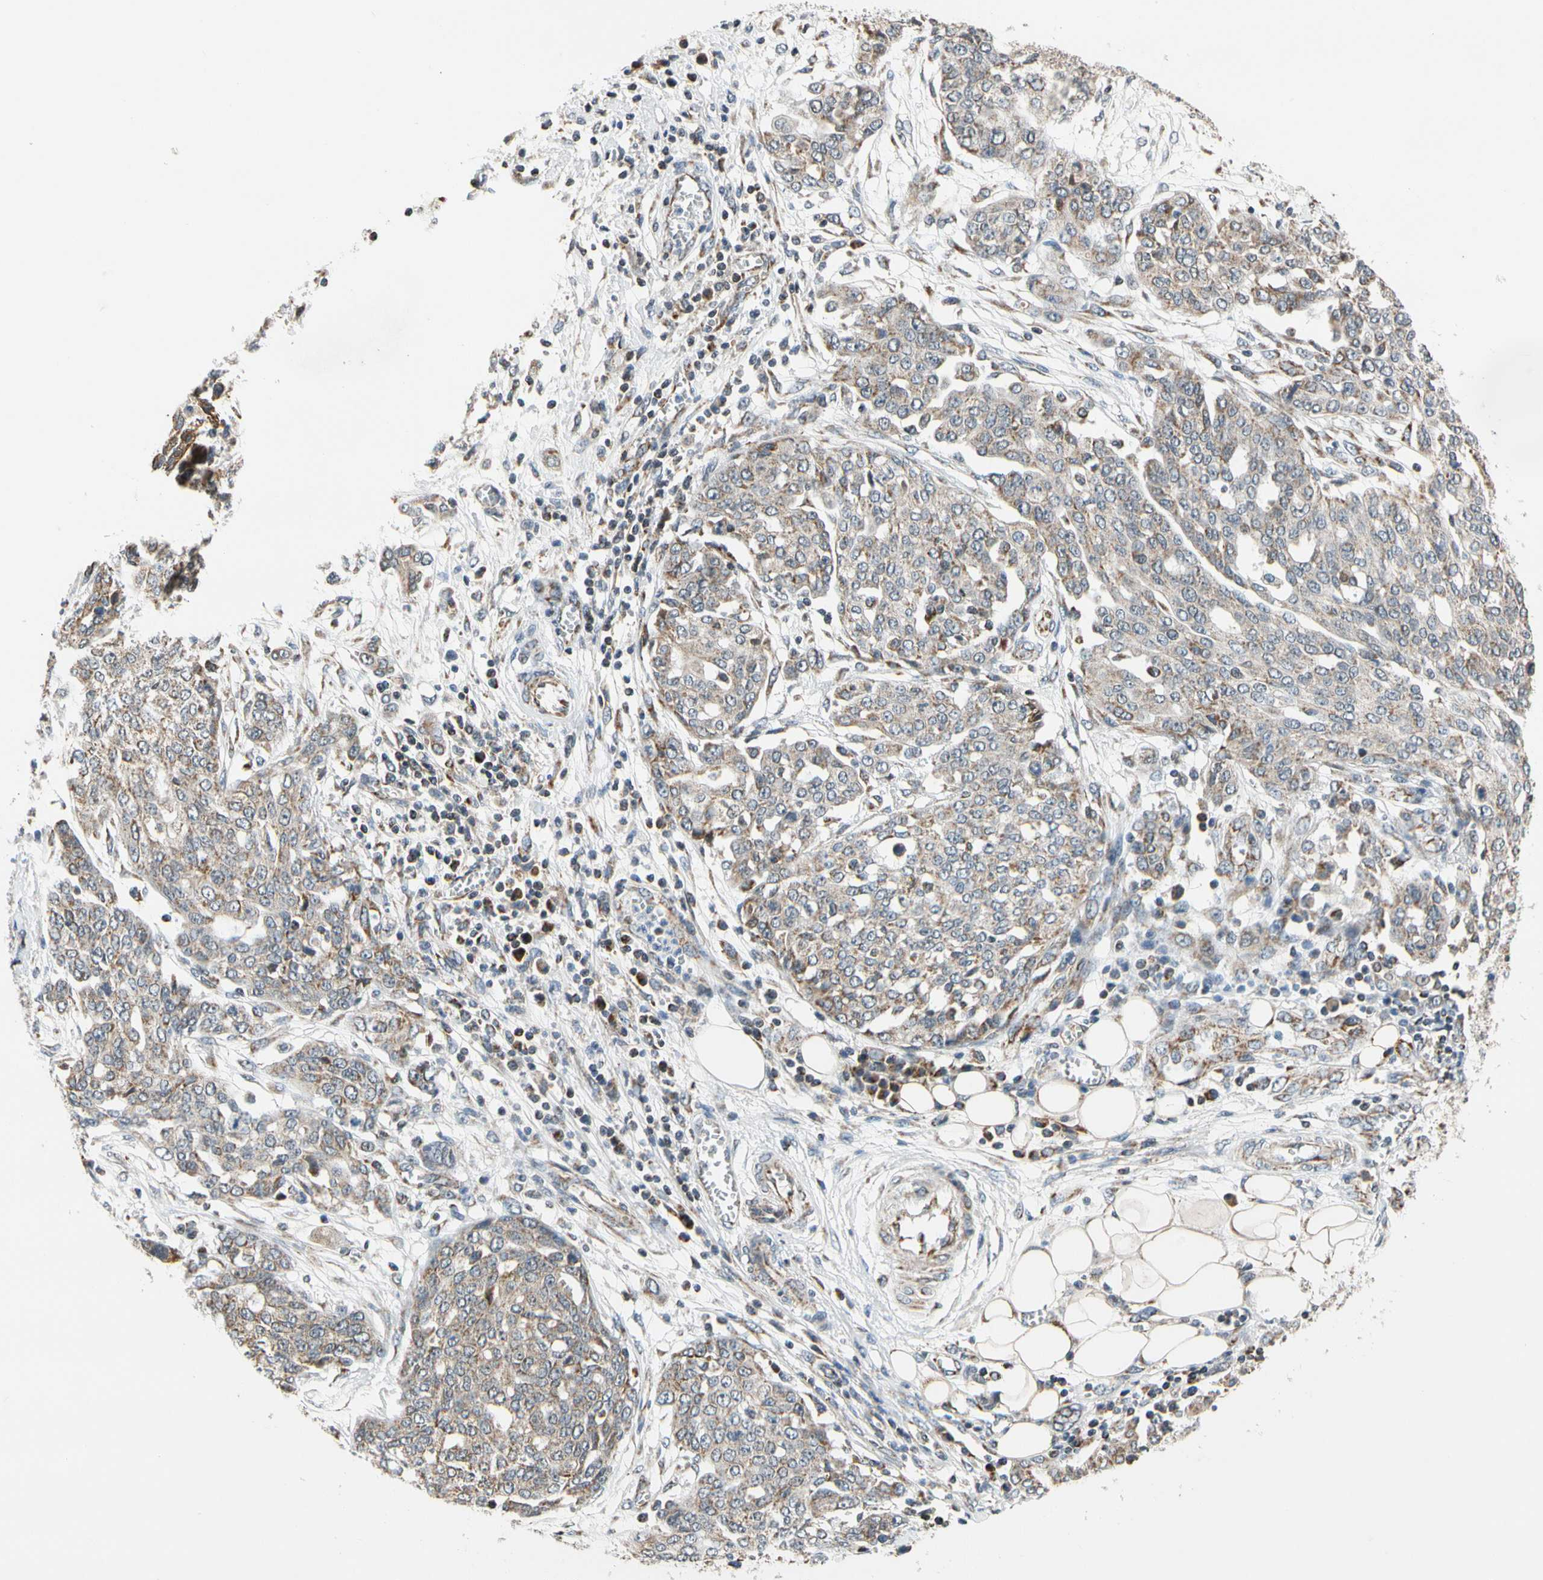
{"staining": {"intensity": "weak", "quantity": ">75%", "location": "cytoplasmic/membranous"}, "tissue": "ovarian cancer", "cell_type": "Tumor cells", "image_type": "cancer", "snomed": [{"axis": "morphology", "description": "Cystadenocarcinoma, serous, NOS"}, {"axis": "topography", "description": "Soft tissue"}, {"axis": "topography", "description": "Ovary"}], "caption": "This histopathology image demonstrates ovarian serous cystadenocarcinoma stained with IHC to label a protein in brown. The cytoplasmic/membranous of tumor cells show weak positivity for the protein. Nuclei are counter-stained blue.", "gene": "KHDC4", "patient": {"sex": "female", "age": 57}}